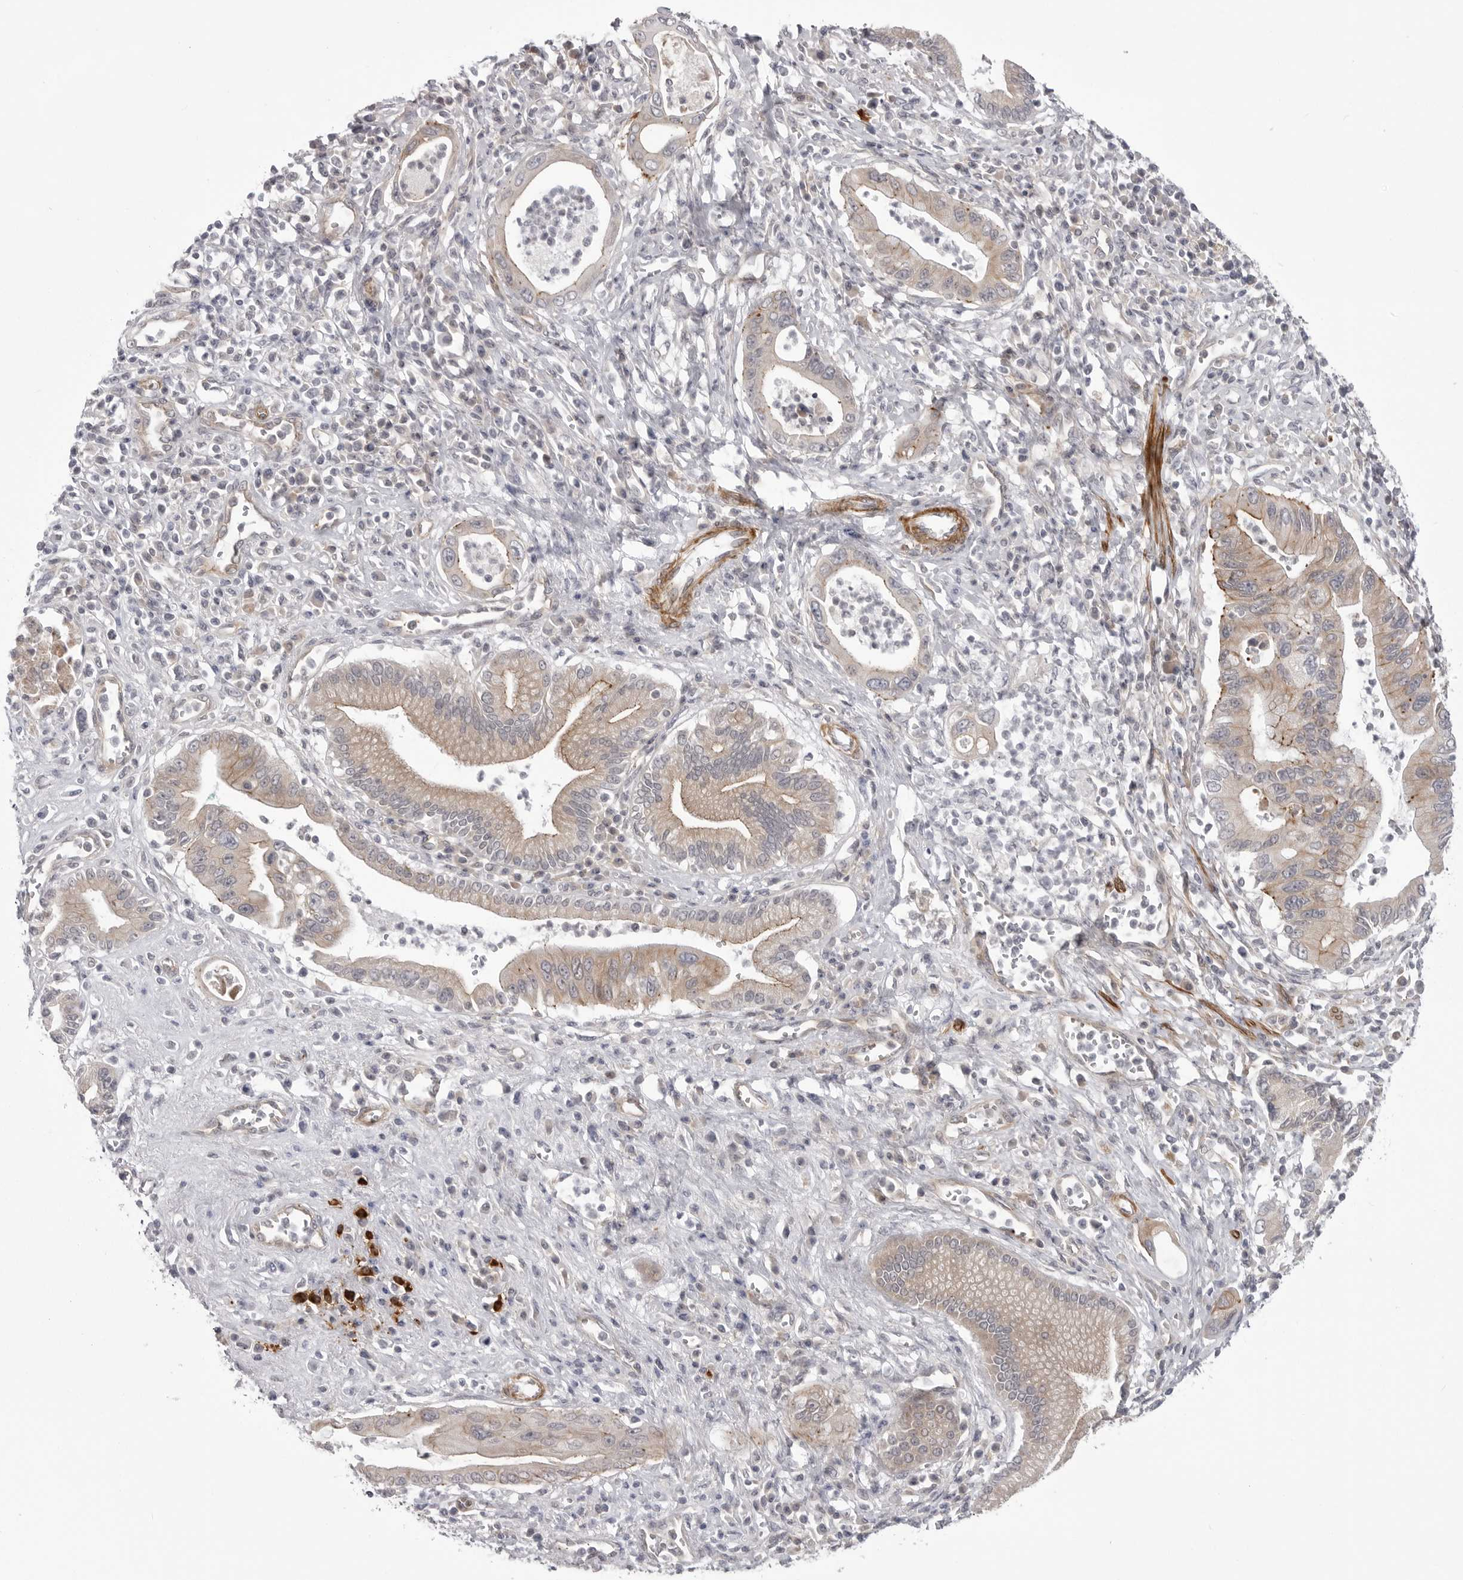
{"staining": {"intensity": "weak", "quantity": ">75%", "location": "cytoplasmic/membranous"}, "tissue": "pancreatic cancer", "cell_type": "Tumor cells", "image_type": "cancer", "snomed": [{"axis": "morphology", "description": "Adenocarcinoma, NOS"}, {"axis": "topography", "description": "Pancreas"}], "caption": "Immunohistochemistry (IHC) image of human pancreatic cancer (adenocarcinoma) stained for a protein (brown), which exhibits low levels of weak cytoplasmic/membranous staining in approximately >75% of tumor cells.", "gene": "SCP2", "patient": {"sex": "male", "age": 78}}